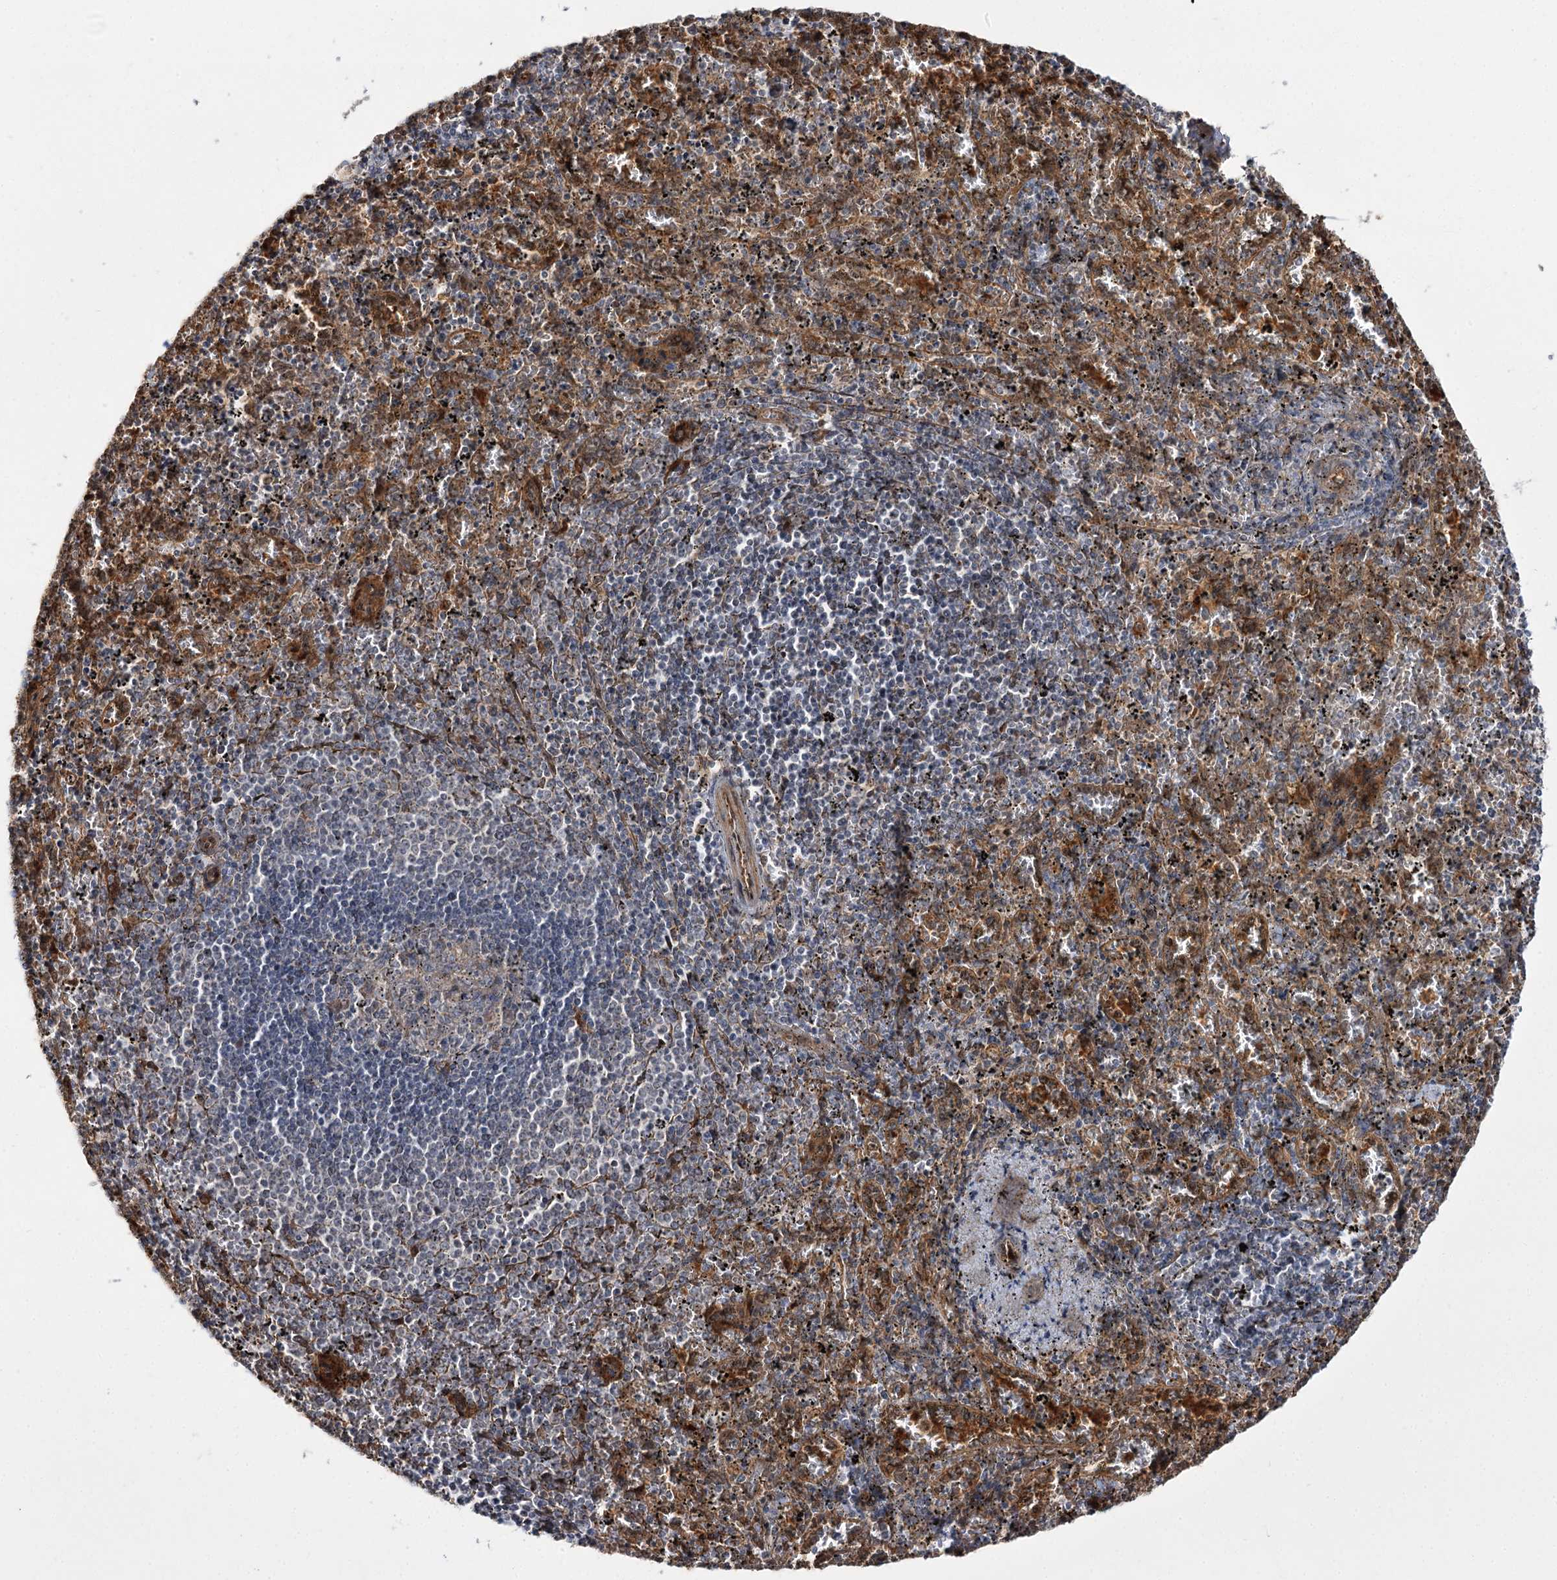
{"staining": {"intensity": "negative", "quantity": "none", "location": "none"}, "tissue": "spleen", "cell_type": "Cells in red pulp", "image_type": "normal", "snomed": [{"axis": "morphology", "description": "Normal tissue, NOS"}, {"axis": "topography", "description": "Spleen"}], "caption": "Immunohistochemistry photomicrograph of unremarkable spleen stained for a protein (brown), which shows no expression in cells in red pulp. (DAB (3,3'-diaminobenzidine) IHC, high magnification).", "gene": "C11orf80", "patient": {"sex": "male", "age": 11}}